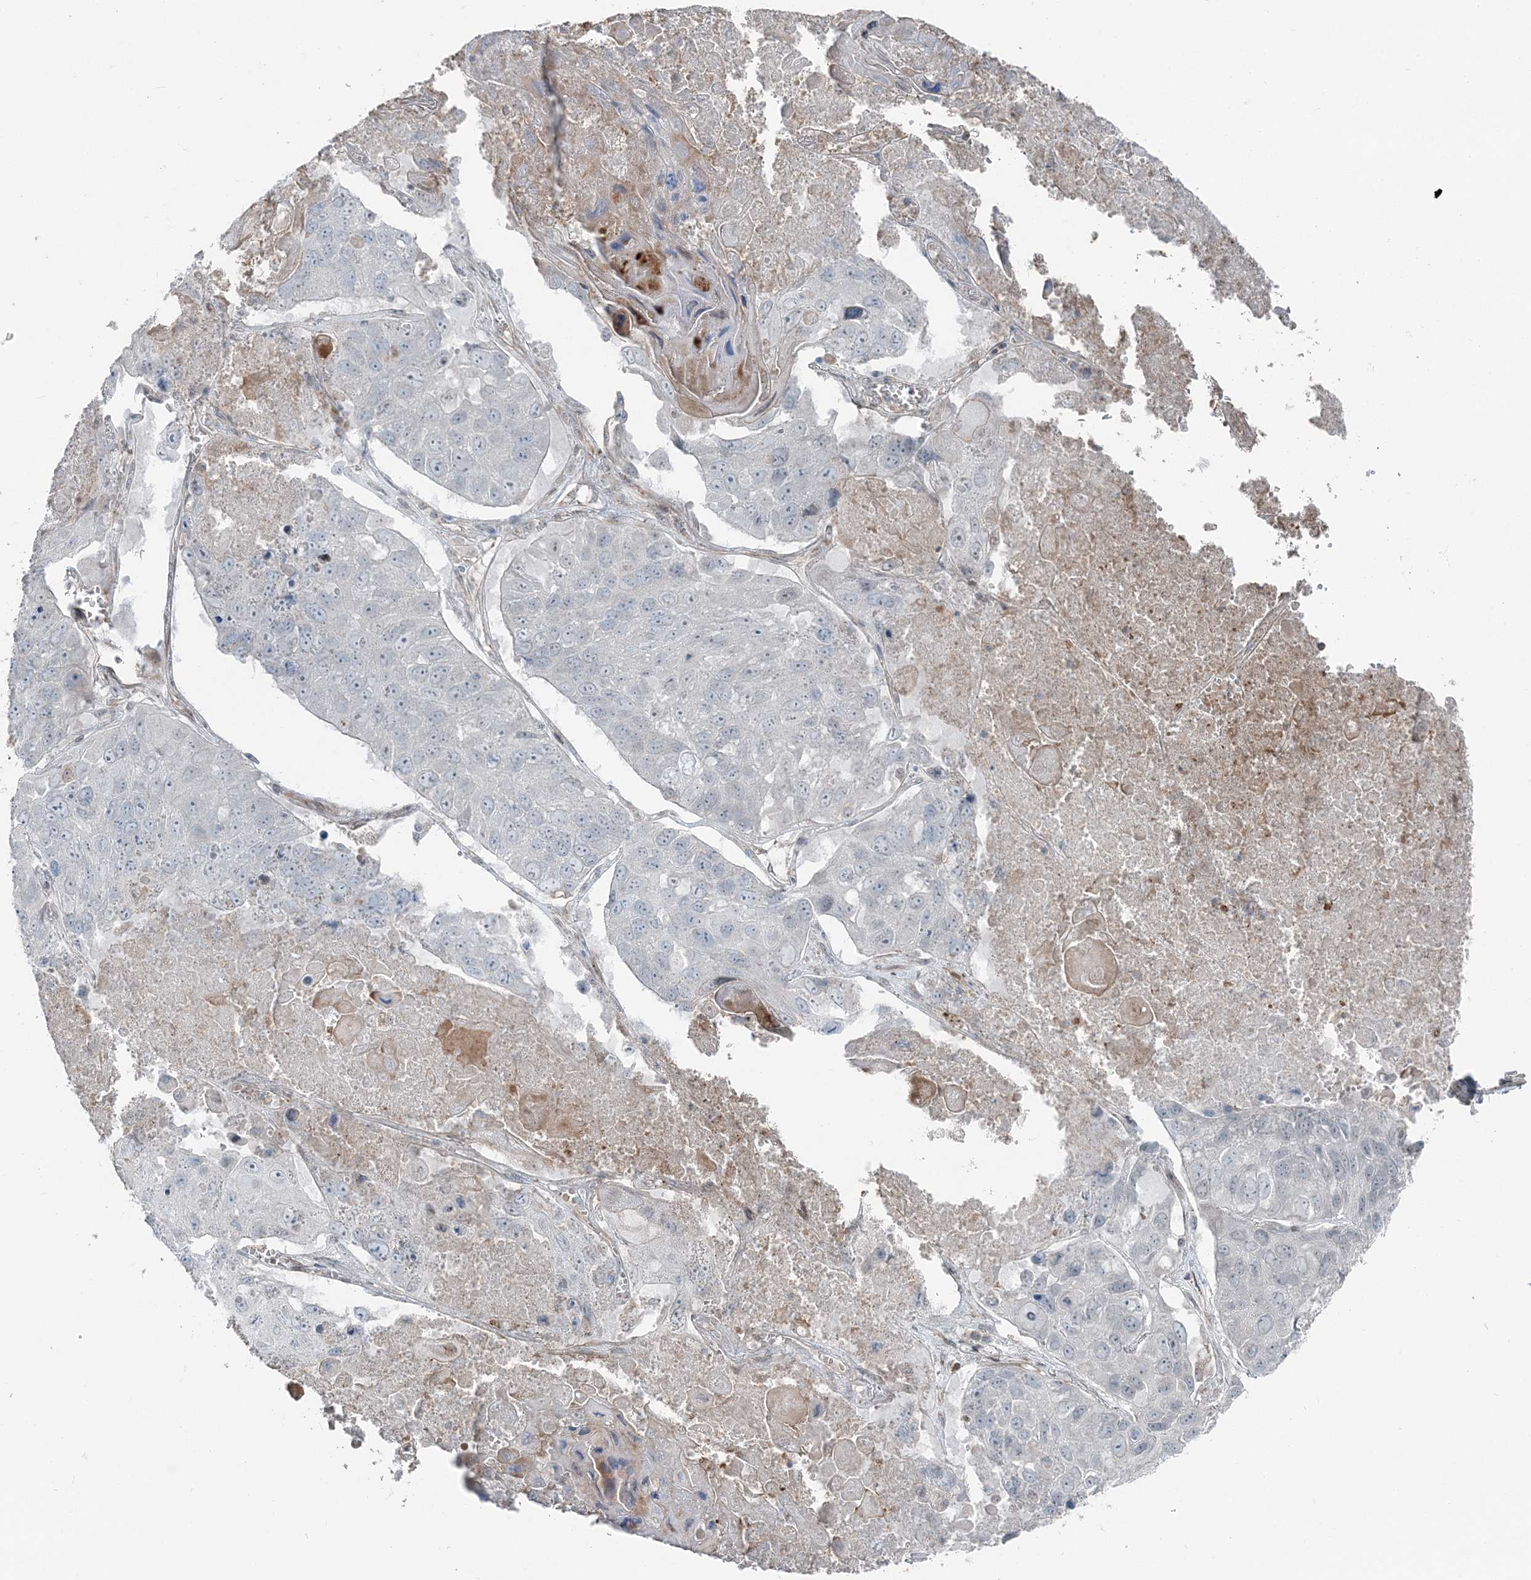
{"staining": {"intensity": "negative", "quantity": "none", "location": "none"}, "tissue": "lung cancer", "cell_type": "Tumor cells", "image_type": "cancer", "snomed": [{"axis": "morphology", "description": "Squamous cell carcinoma, NOS"}, {"axis": "topography", "description": "Lung"}], "caption": "Immunohistochemistry histopathology image of lung cancer stained for a protein (brown), which displays no positivity in tumor cells.", "gene": "FBXL17", "patient": {"sex": "male", "age": 61}}